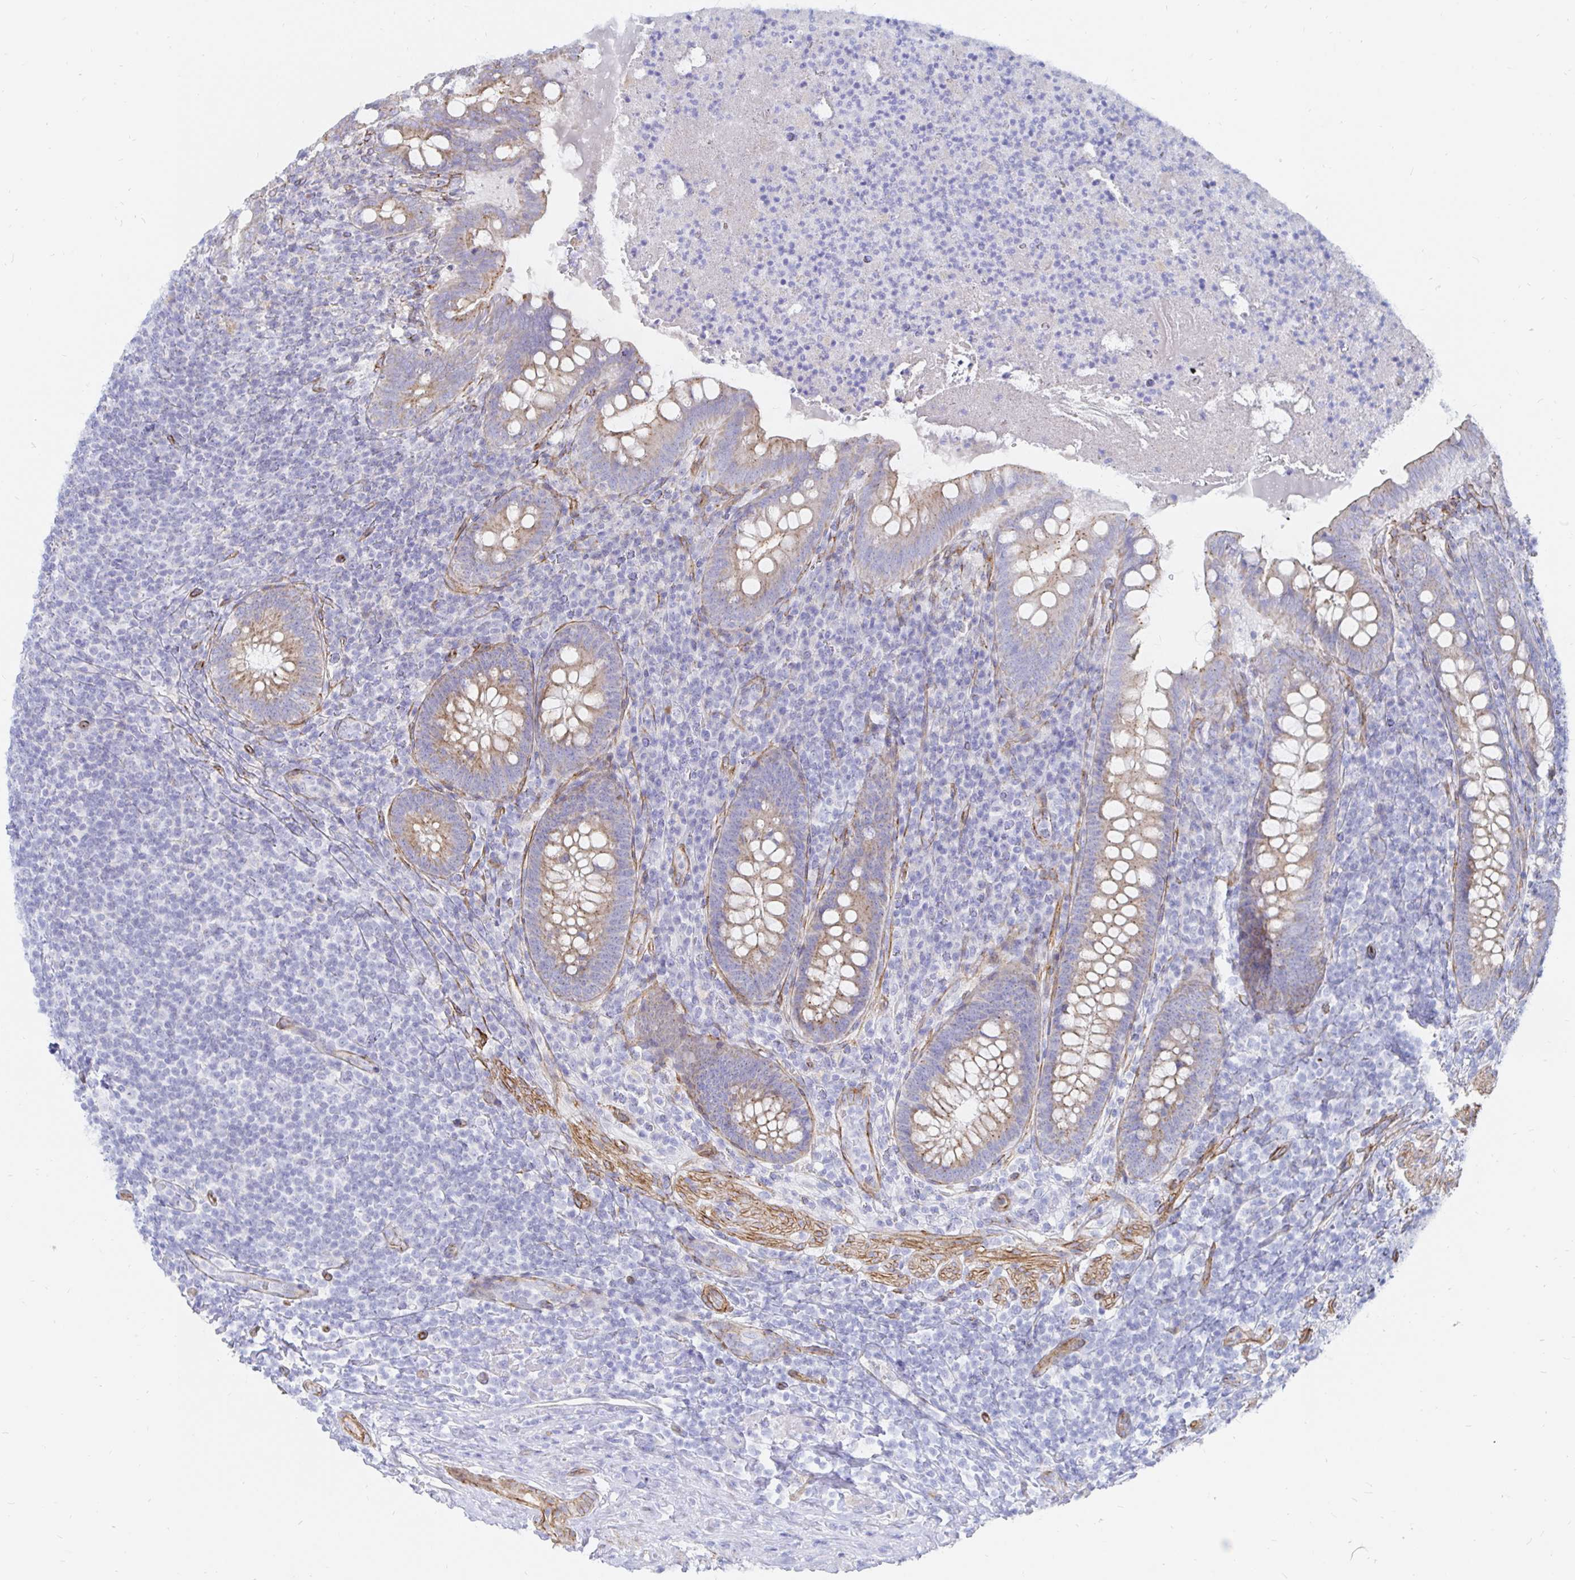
{"staining": {"intensity": "moderate", "quantity": "25%-75%", "location": "cytoplasmic/membranous"}, "tissue": "appendix", "cell_type": "Glandular cells", "image_type": "normal", "snomed": [{"axis": "morphology", "description": "Normal tissue, NOS"}, {"axis": "topography", "description": "Appendix"}], "caption": "Moderate cytoplasmic/membranous protein expression is appreciated in about 25%-75% of glandular cells in appendix.", "gene": "COX16", "patient": {"sex": "male", "age": 47}}